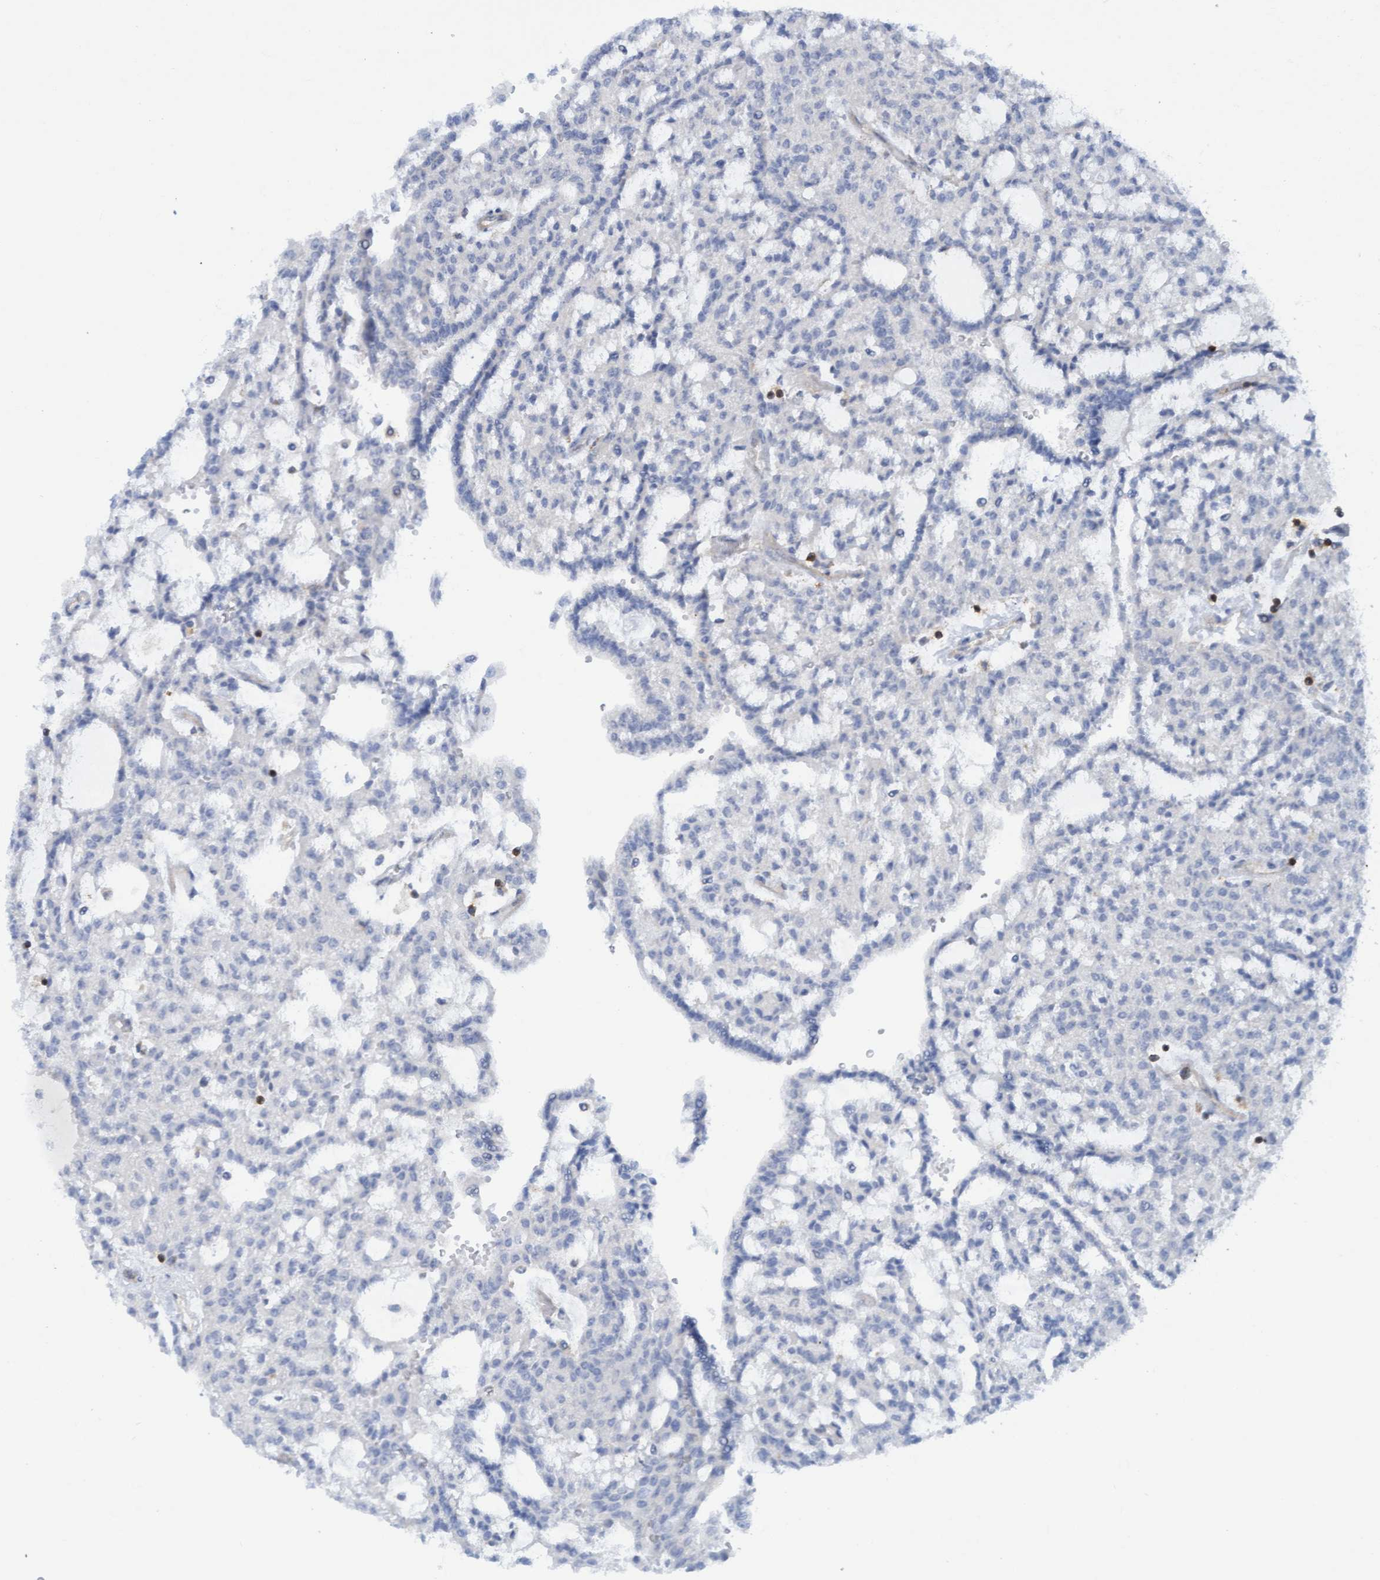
{"staining": {"intensity": "negative", "quantity": "none", "location": "none"}, "tissue": "renal cancer", "cell_type": "Tumor cells", "image_type": "cancer", "snomed": [{"axis": "morphology", "description": "Adenocarcinoma, NOS"}, {"axis": "topography", "description": "Kidney"}], "caption": "This is a histopathology image of IHC staining of renal cancer, which shows no expression in tumor cells.", "gene": "FNBP1", "patient": {"sex": "male", "age": 63}}